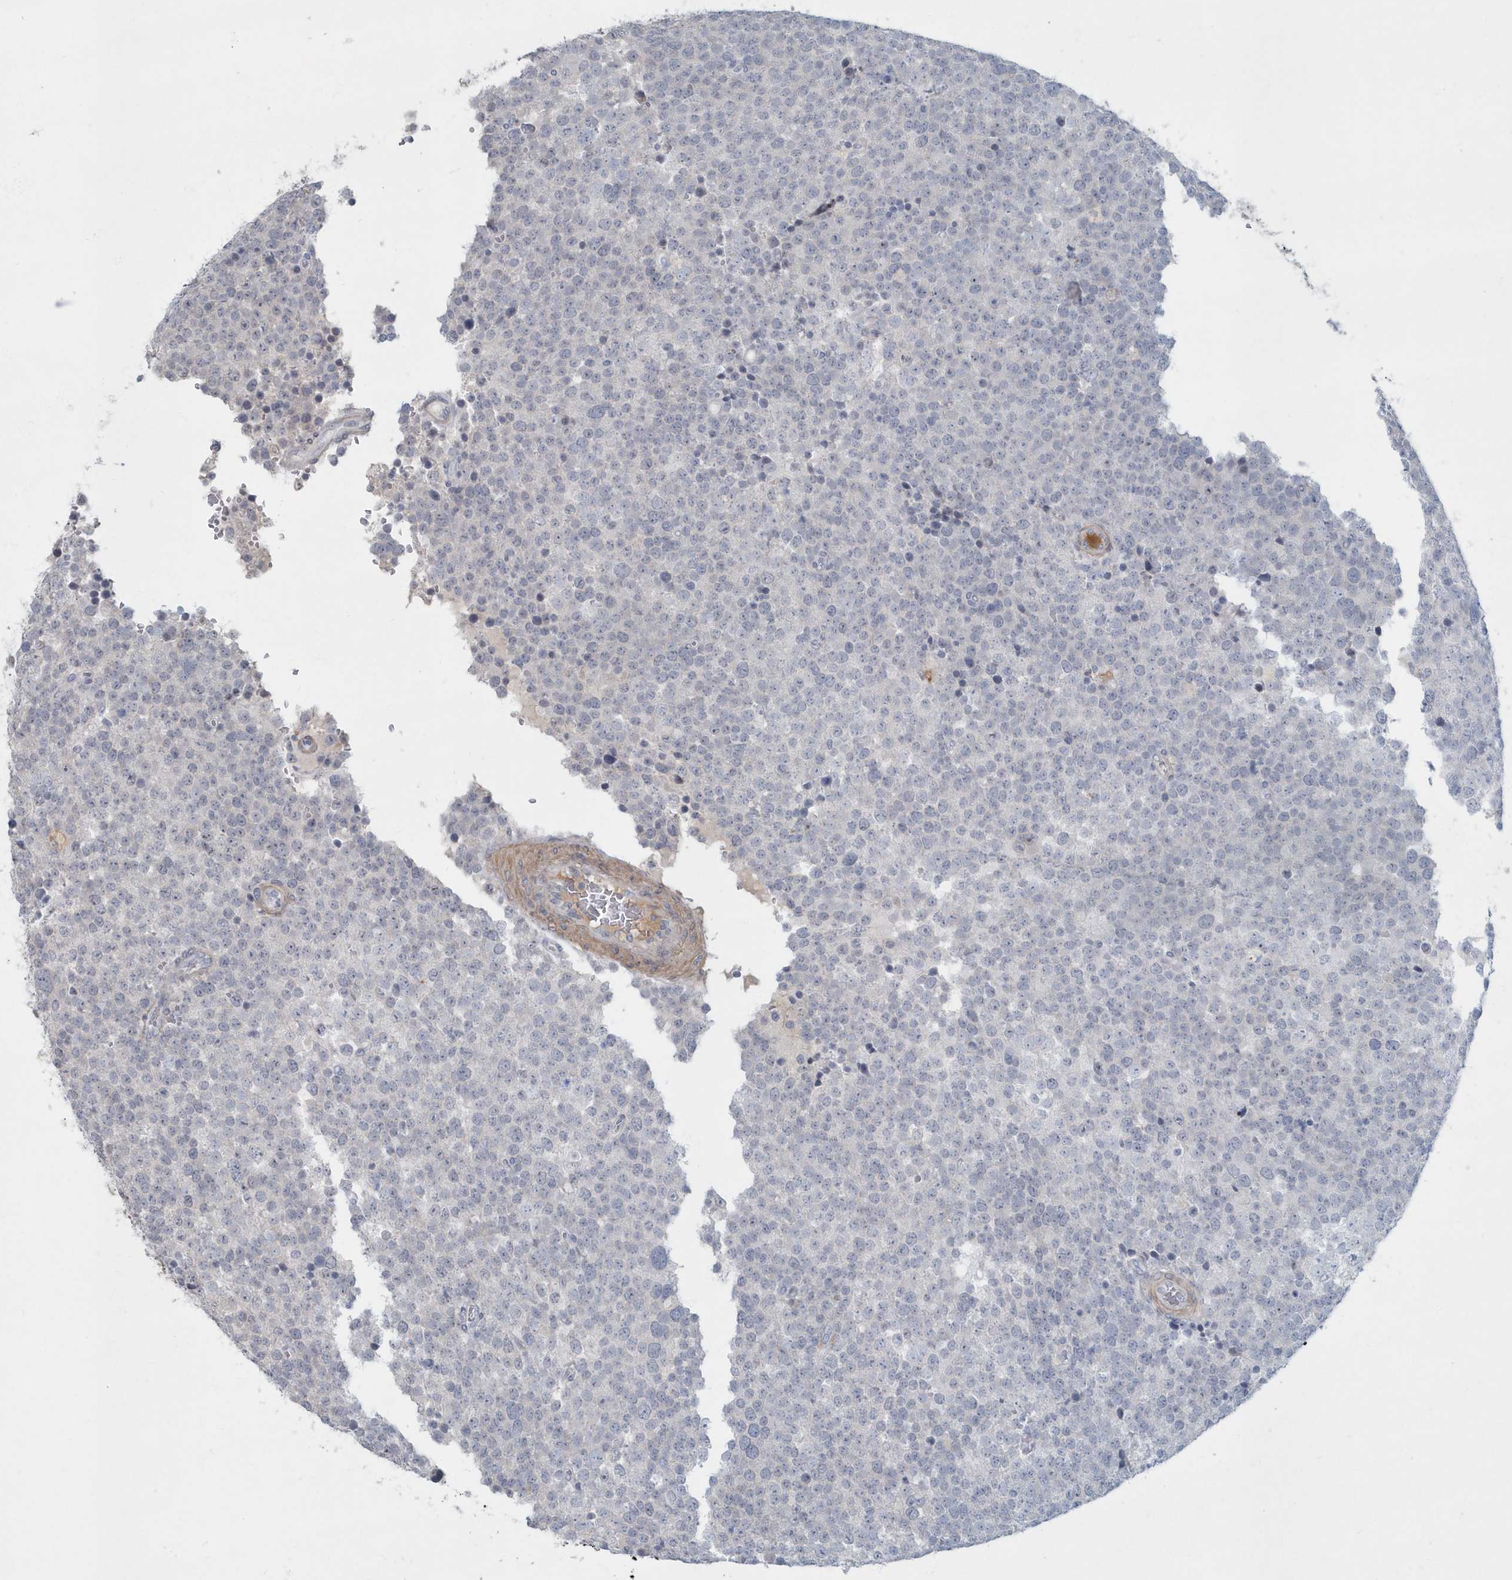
{"staining": {"intensity": "negative", "quantity": "none", "location": "none"}, "tissue": "testis cancer", "cell_type": "Tumor cells", "image_type": "cancer", "snomed": [{"axis": "morphology", "description": "Seminoma, NOS"}, {"axis": "topography", "description": "Testis"}], "caption": "High power microscopy histopathology image of an immunohistochemistry image of seminoma (testis), revealing no significant expression in tumor cells.", "gene": "MYOT", "patient": {"sex": "male", "age": 71}}